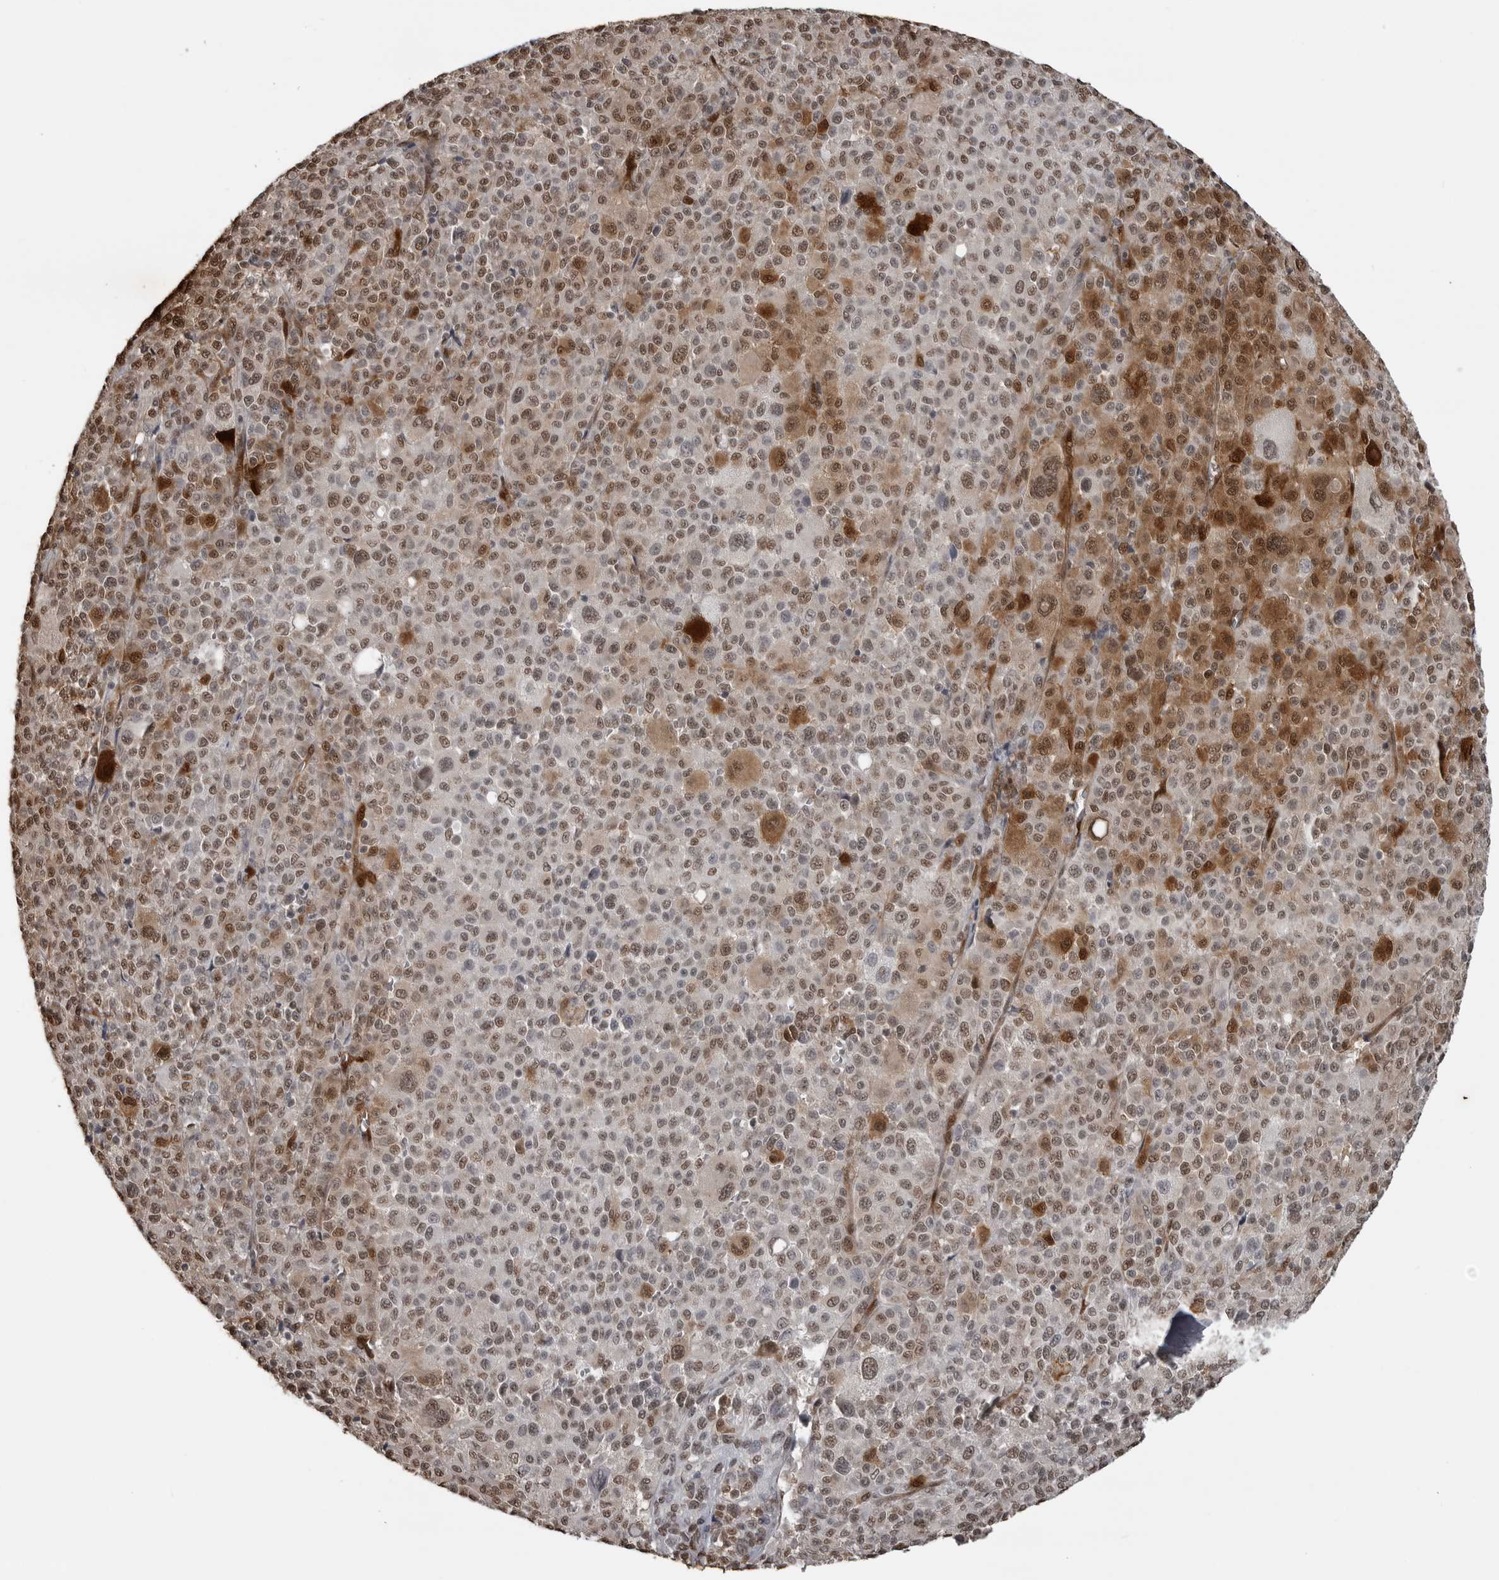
{"staining": {"intensity": "moderate", "quantity": ">75%", "location": "cytoplasmic/membranous,nuclear"}, "tissue": "melanoma", "cell_type": "Tumor cells", "image_type": "cancer", "snomed": [{"axis": "morphology", "description": "Malignant melanoma, Metastatic site"}, {"axis": "topography", "description": "Skin"}], "caption": "This is an image of immunohistochemistry (IHC) staining of malignant melanoma (metastatic site), which shows moderate expression in the cytoplasmic/membranous and nuclear of tumor cells.", "gene": "SMAD2", "patient": {"sex": "female", "age": 74}}